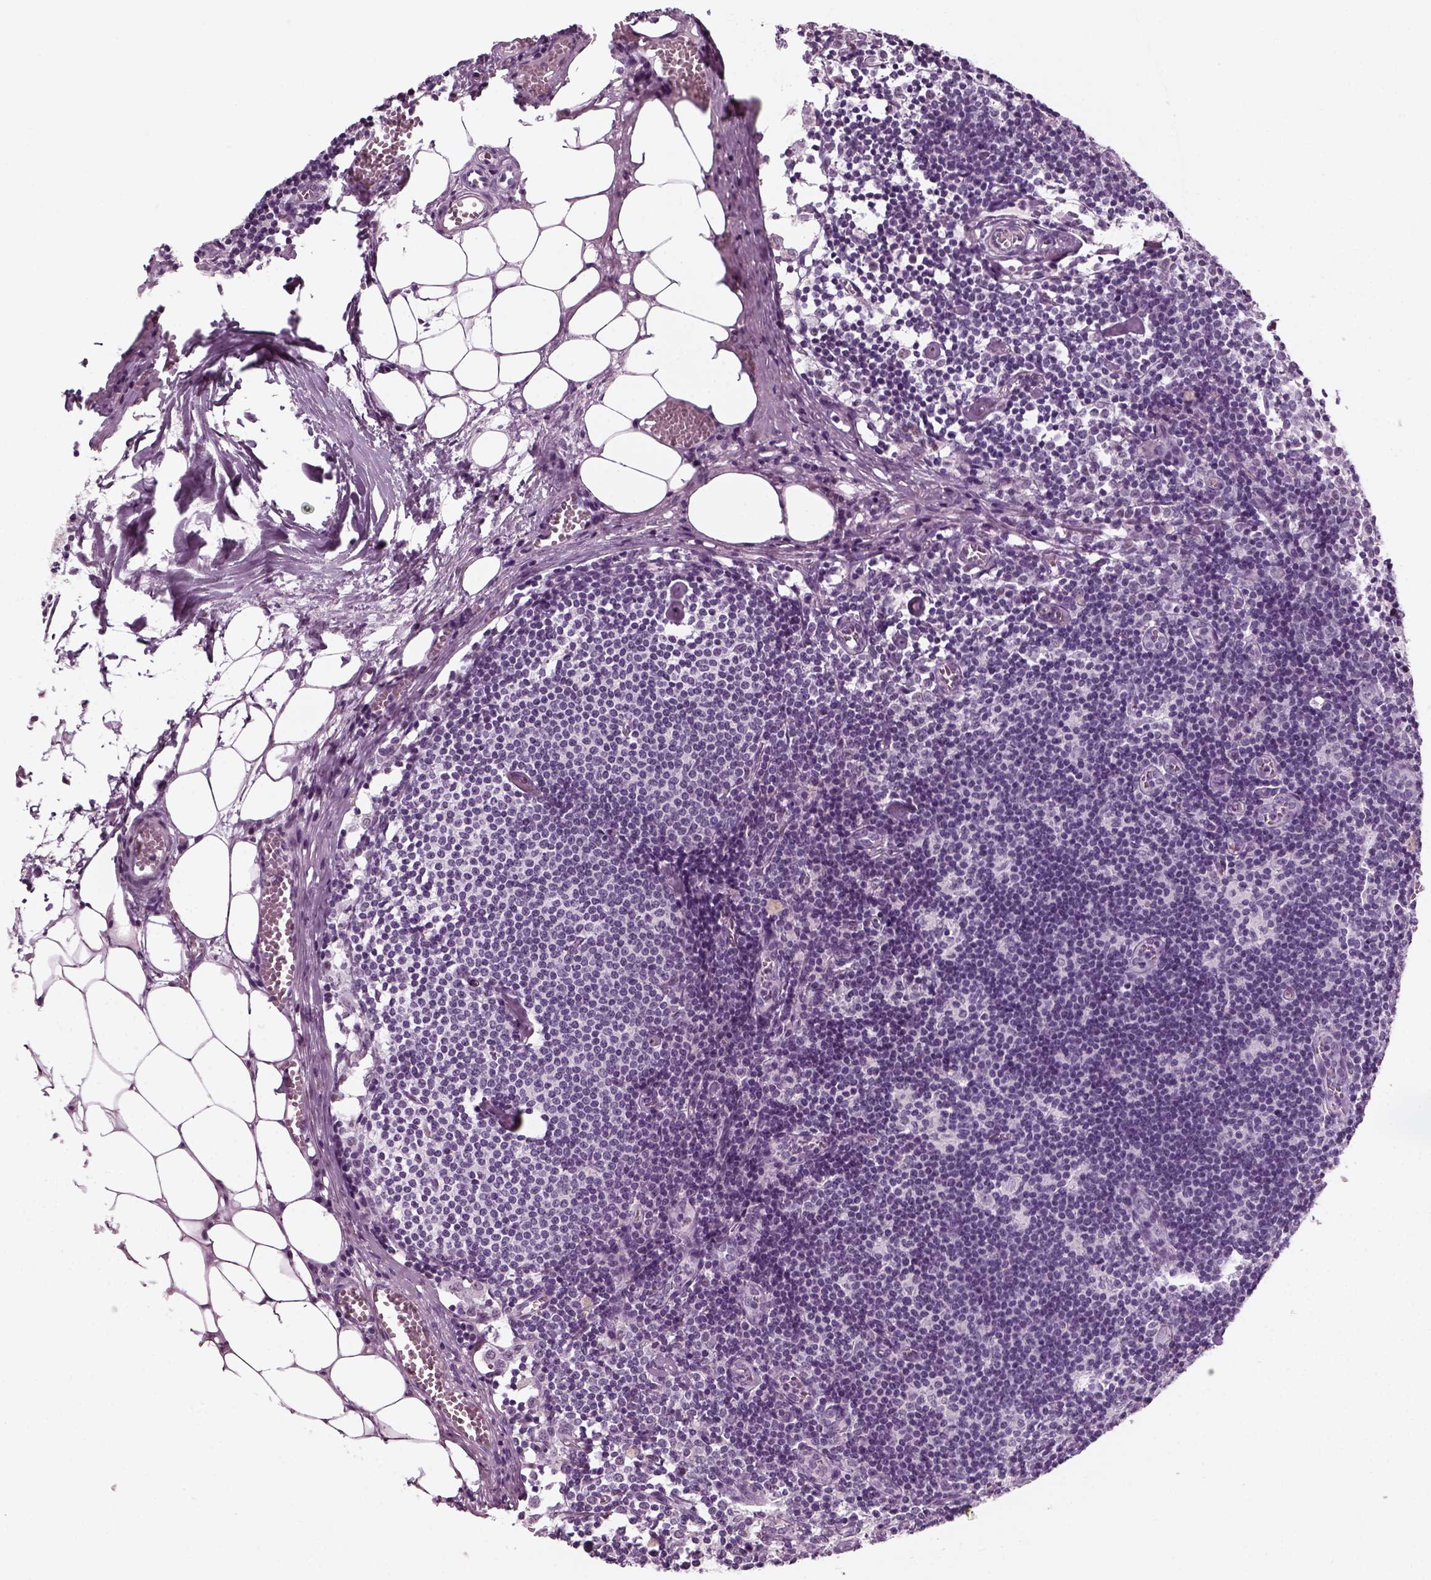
{"staining": {"intensity": "negative", "quantity": "none", "location": "none"}, "tissue": "lymph node", "cell_type": "Germinal center cells", "image_type": "normal", "snomed": [{"axis": "morphology", "description": "Normal tissue, NOS"}, {"axis": "topography", "description": "Lymph node"}], "caption": "IHC photomicrograph of benign lymph node: human lymph node stained with DAB (3,3'-diaminobenzidine) exhibits no significant protein expression in germinal center cells.", "gene": "KRT75", "patient": {"sex": "female", "age": 52}}